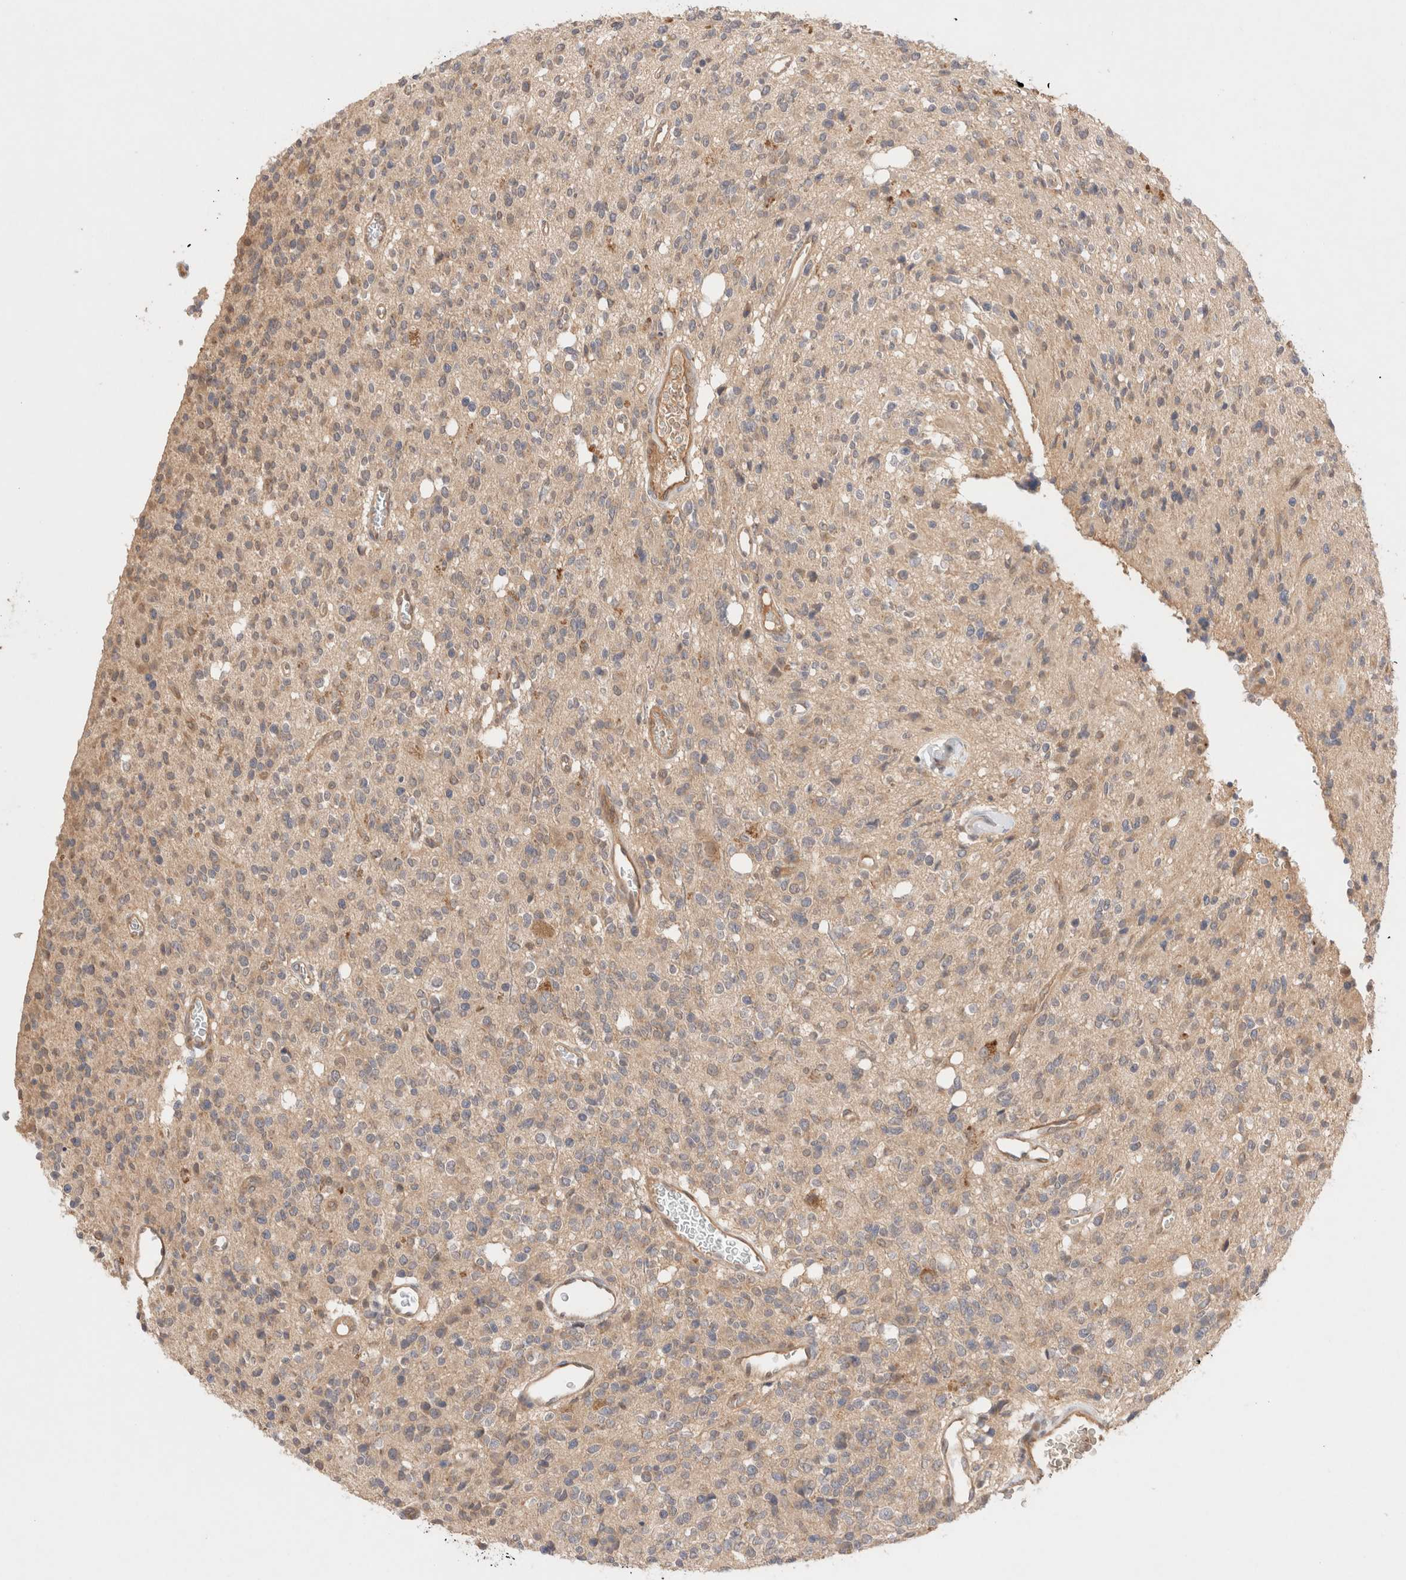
{"staining": {"intensity": "weak", "quantity": ">75%", "location": "cytoplasmic/membranous"}, "tissue": "glioma", "cell_type": "Tumor cells", "image_type": "cancer", "snomed": [{"axis": "morphology", "description": "Glioma, malignant, High grade"}, {"axis": "topography", "description": "Brain"}], "caption": "Malignant glioma (high-grade) stained for a protein reveals weak cytoplasmic/membranous positivity in tumor cells.", "gene": "CARNMT1", "patient": {"sex": "male", "age": 34}}